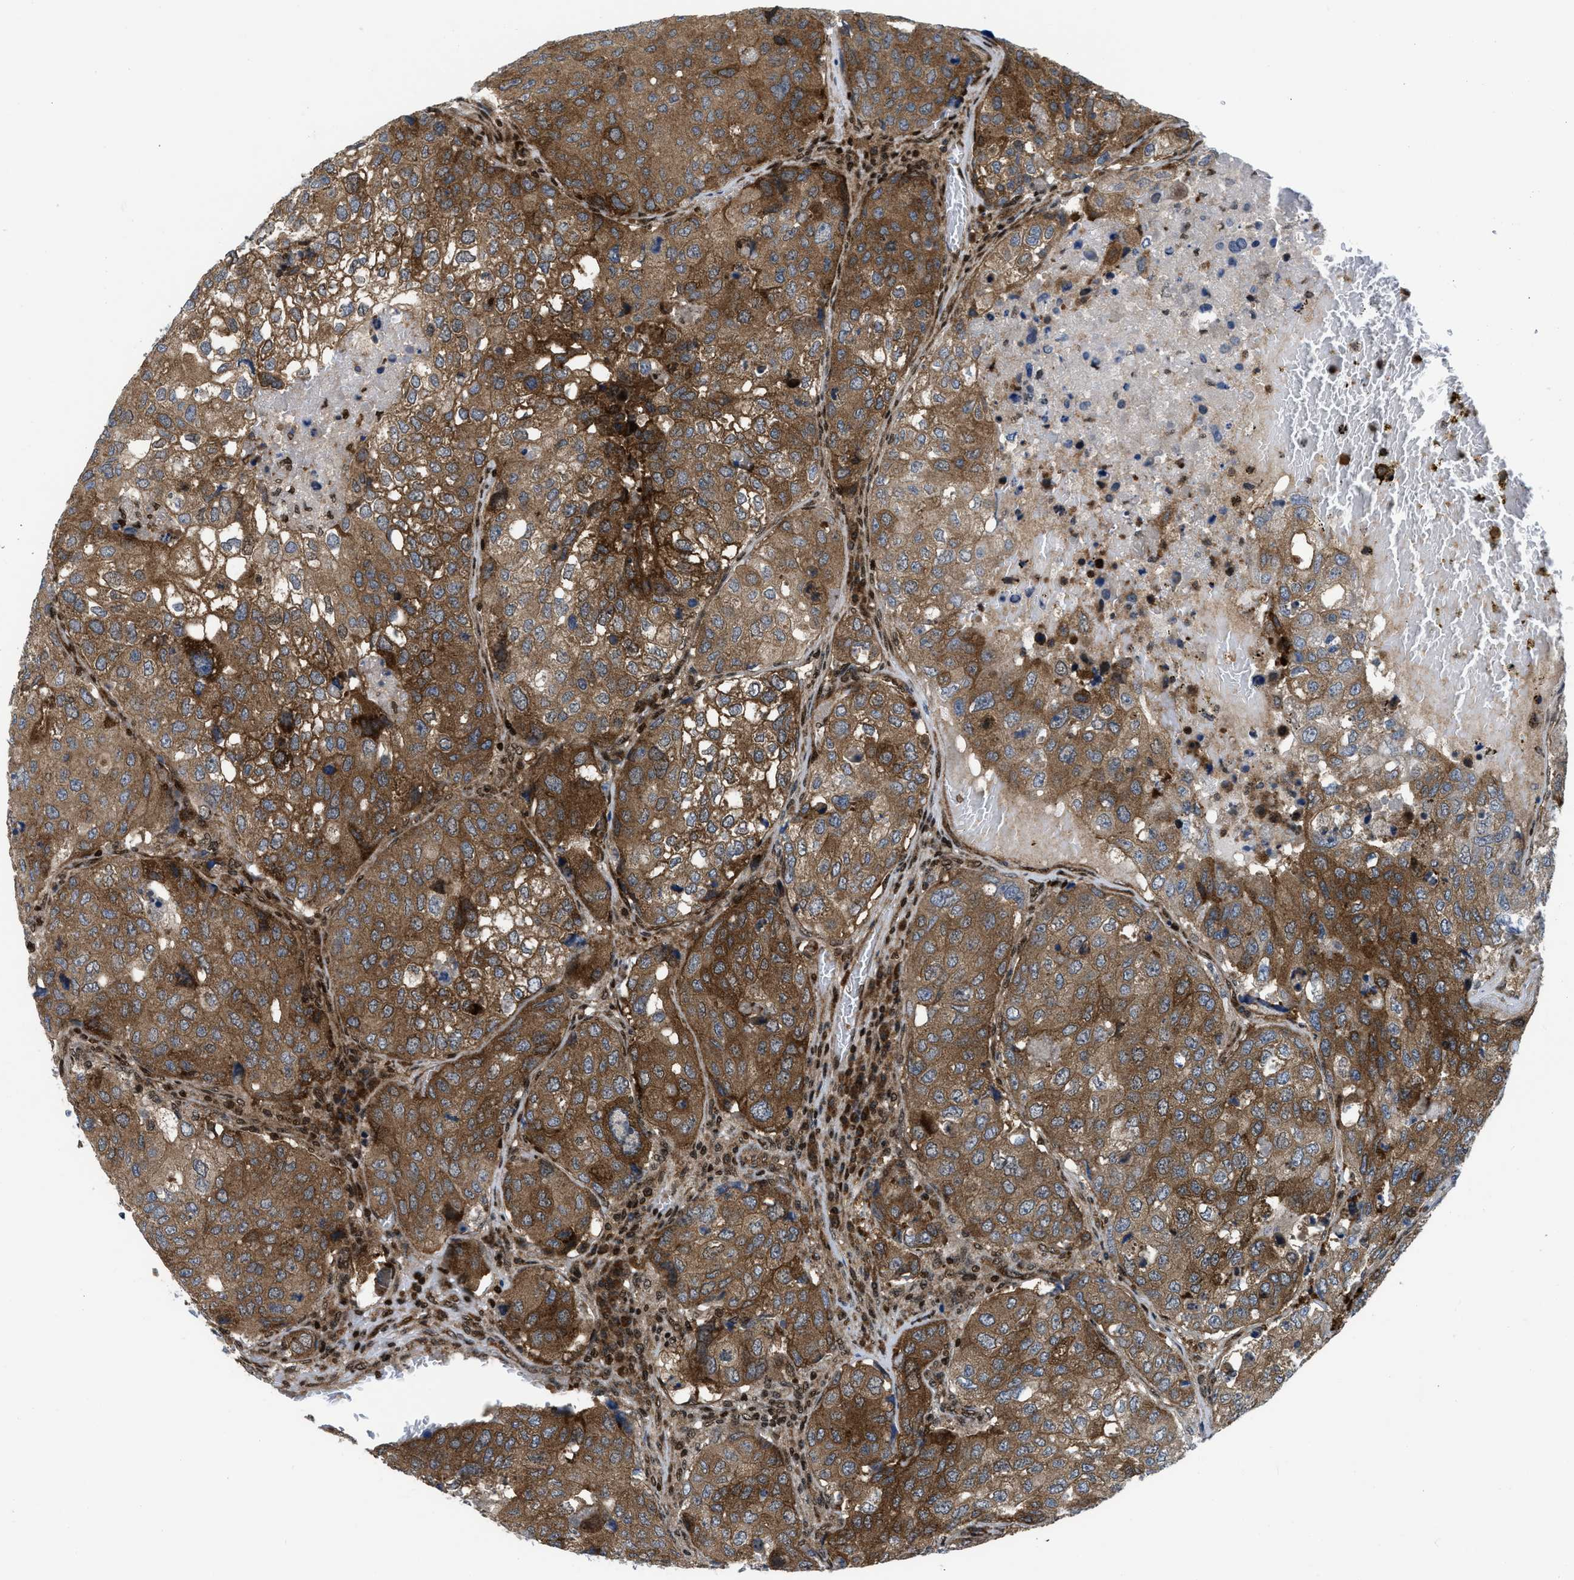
{"staining": {"intensity": "moderate", "quantity": ">75%", "location": "cytoplasmic/membranous"}, "tissue": "urothelial cancer", "cell_type": "Tumor cells", "image_type": "cancer", "snomed": [{"axis": "morphology", "description": "Urothelial carcinoma, High grade"}, {"axis": "topography", "description": "Lymph node"}, {"axis": "topography", "description": "Urinary bladder"}], "caption": "A micrograph showing moderate cytoplasmic/membranous positivity in about >75% of tumor cells in high-grade urothelial carcinoma, as visualized by brown immunohistochemical staining.", "gene": "PPP2CB", "patient": {"sex": "male", "age": 51}}